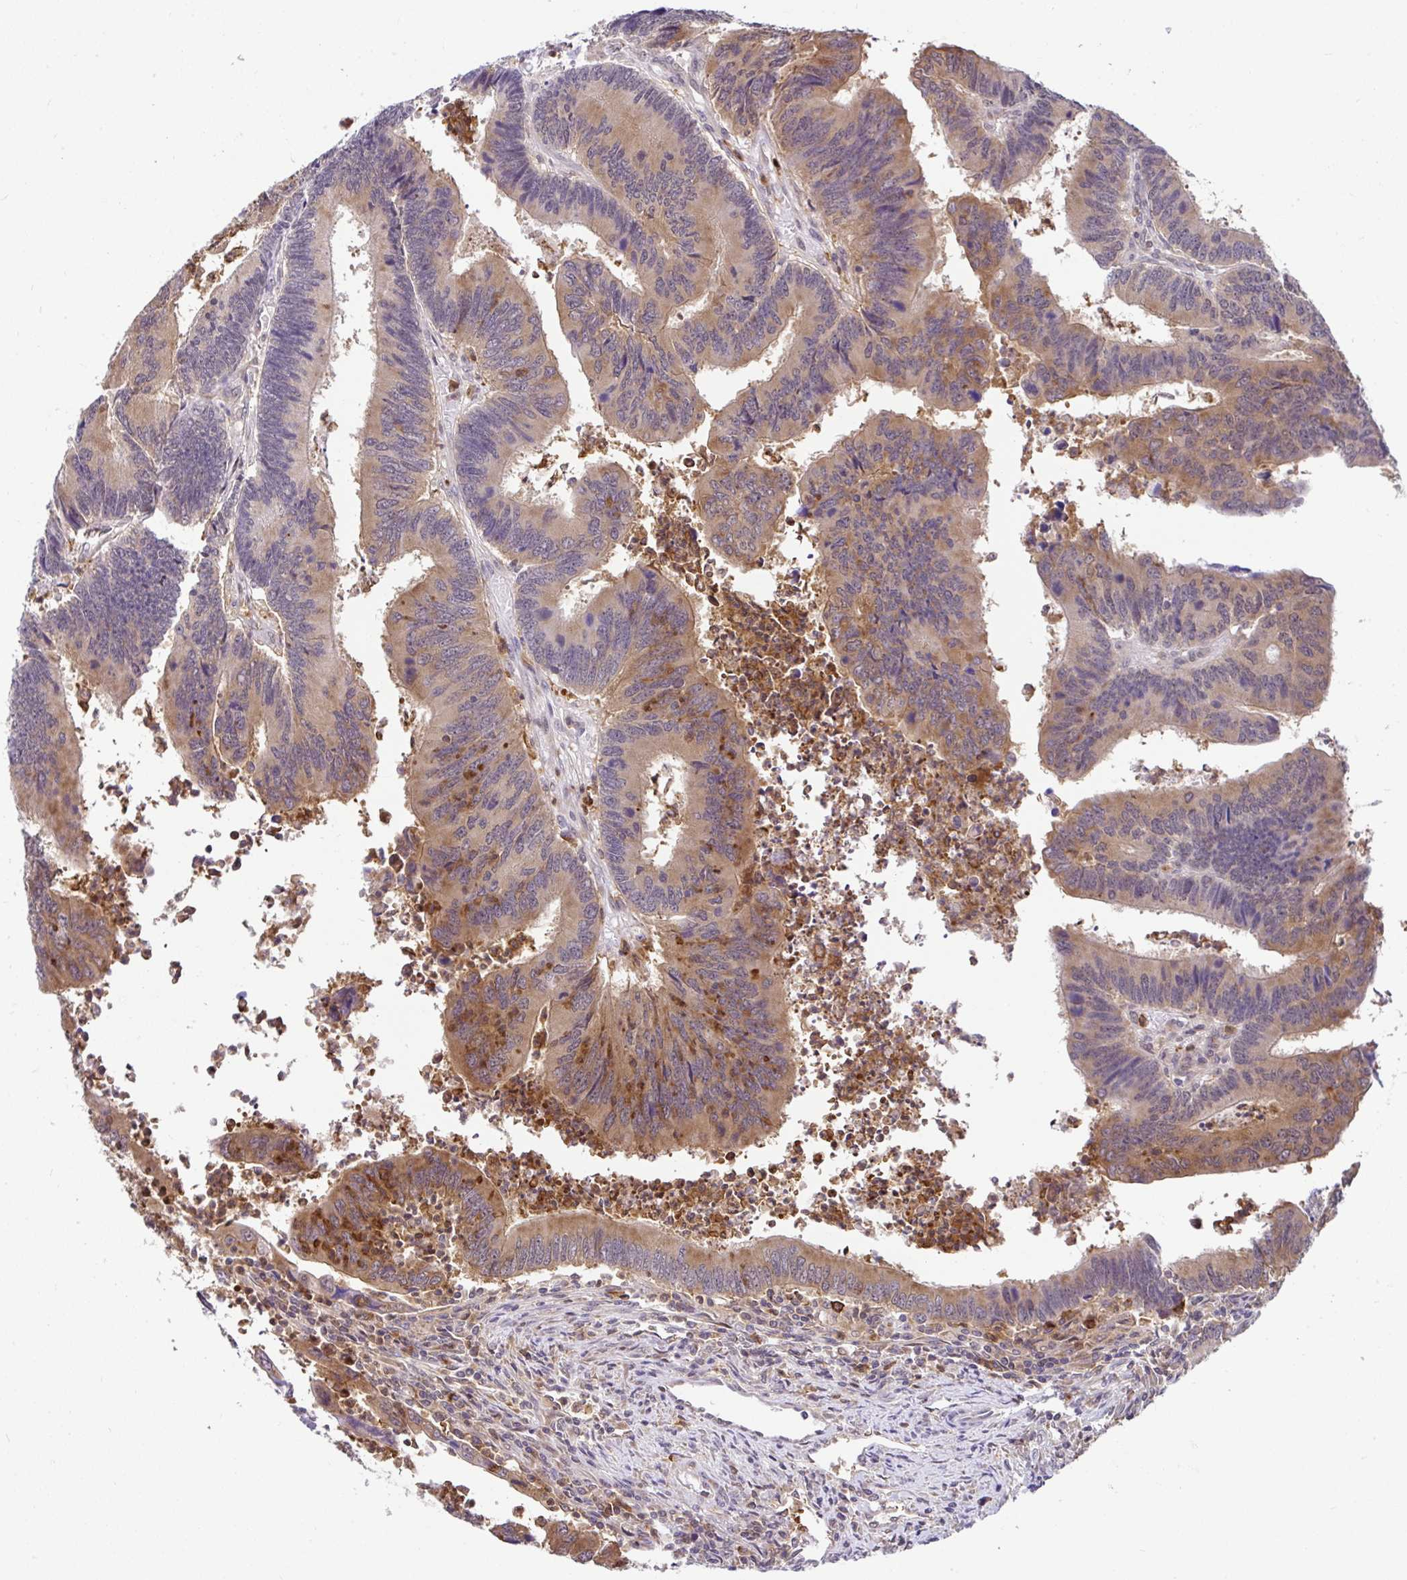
{"staining": {"intensity": "moderate", "quantity": "25%-75%", "location": "cytoplasmic/membranous"}, "tissue": "colorectal cancer", "cell_type": "Tumor cells", "image_type": "cancer", "snomed": [{"axis": "morphology", "description": "Adenocarcinoma, NOS"}, {"axis": "topography", "description": "Colon"}], "caption": "Approximately 25%-75% of tumor cells in human colorectal adenocarcinoma show moderate cytoplasmic/membranous protein positivity as visualized by brown immunohistochemical staining.", "gene": "PIN4", "patient": {"sex": "female", "age": 67}}